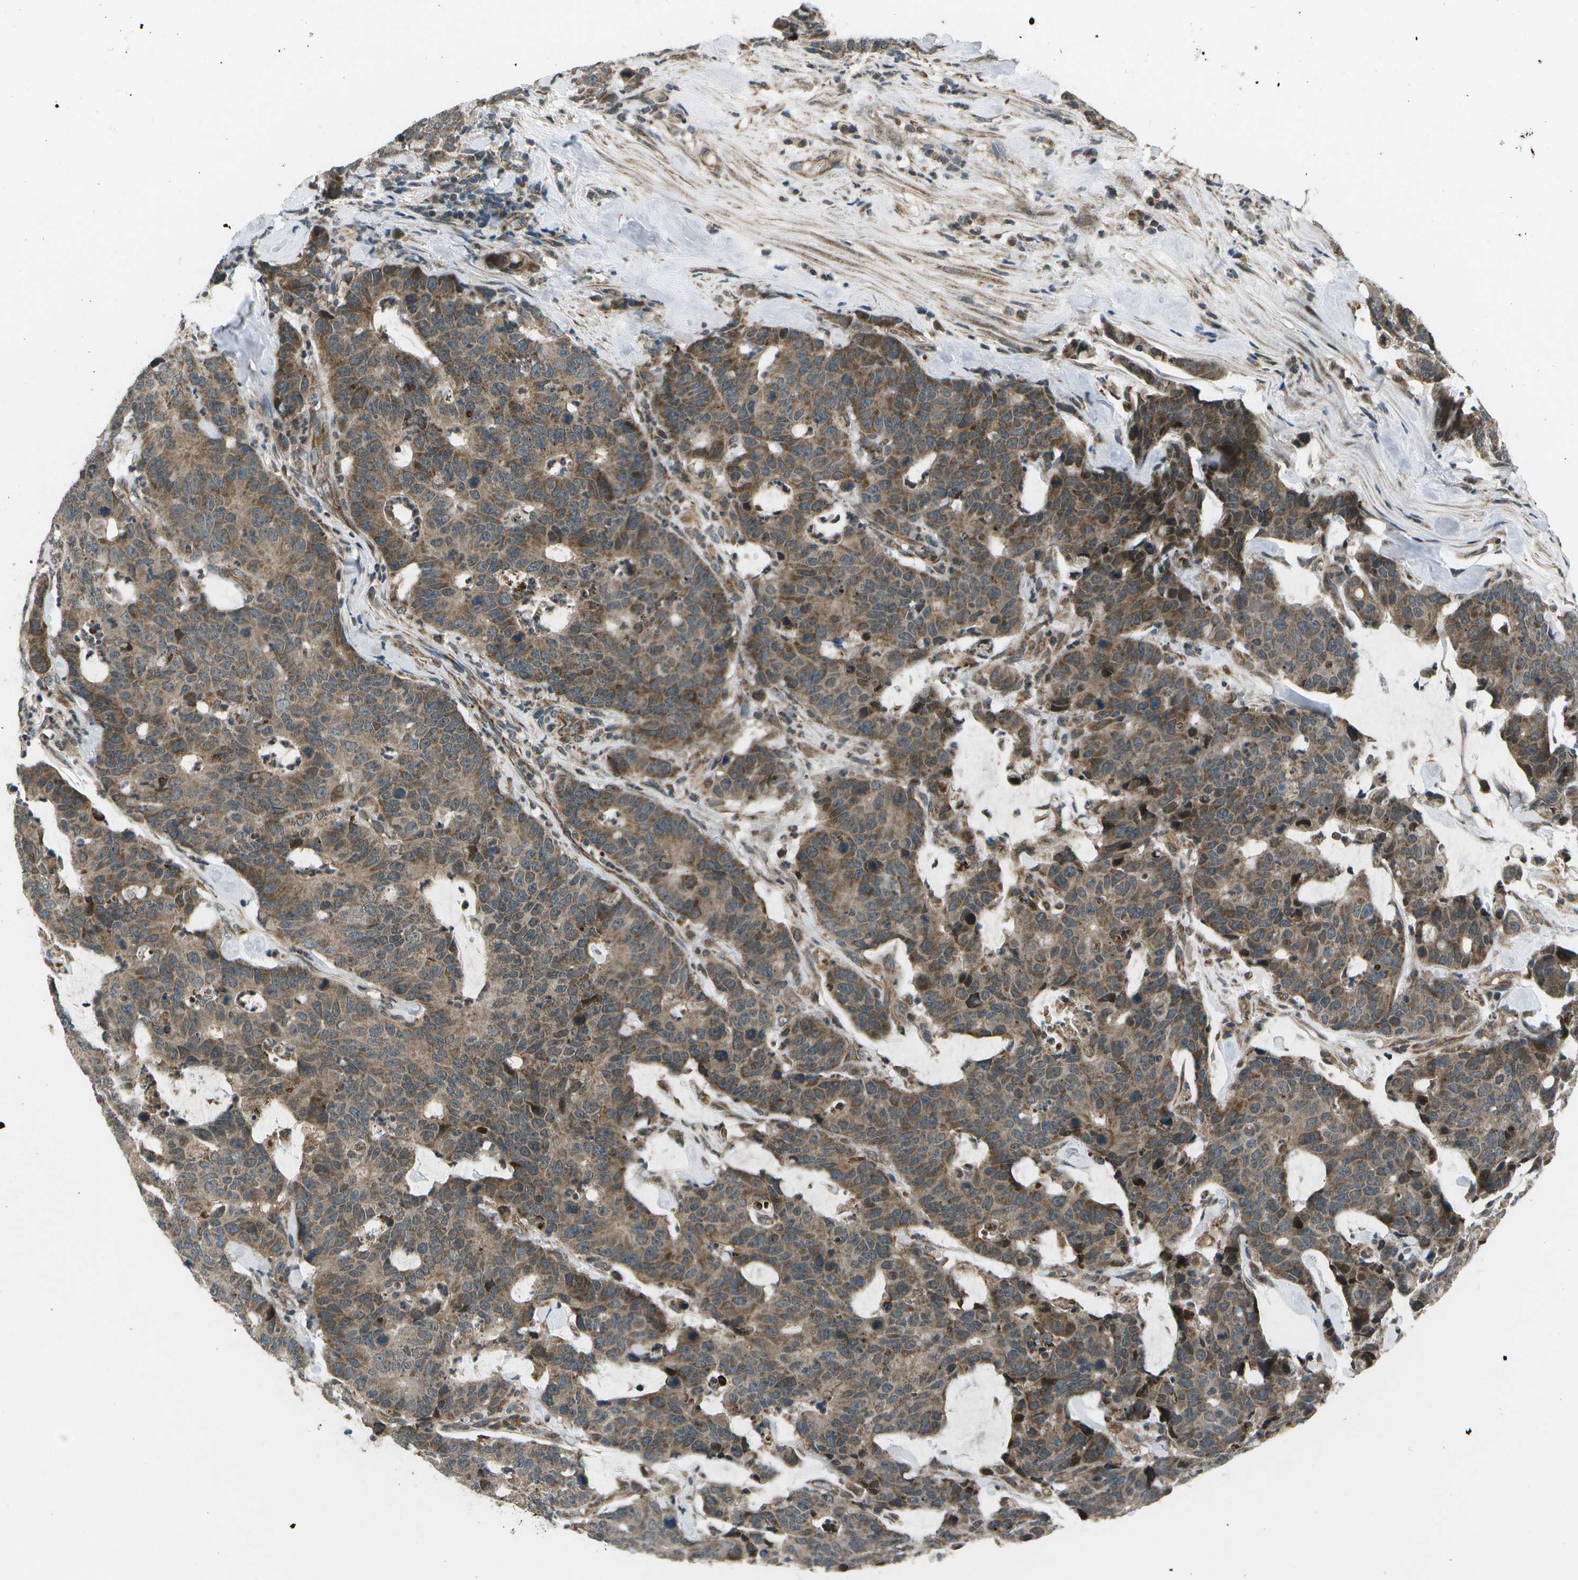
{"staining": {"intensity": "moderate", "quantity": ">75%", "location": "cytoplasmic/membranous"}, "tissue": "colorectal cancer", "cell_type": "Tumor cells", "image_type": "cancer", "snomed": [{"axis": "morphology", "description": "Adenocarcinoma, NOS"}, {"axis": "topography", "description": "Colon"}], "caption": "This histopathology image exhibits IHC staining of colorectal adenocarcinoma, with medium moderate cytoplasmic/membranous expression in about >75% of tumor cells.", "gene": "EIF2AK1", "patient": {"sex": "female", "age": 86}}